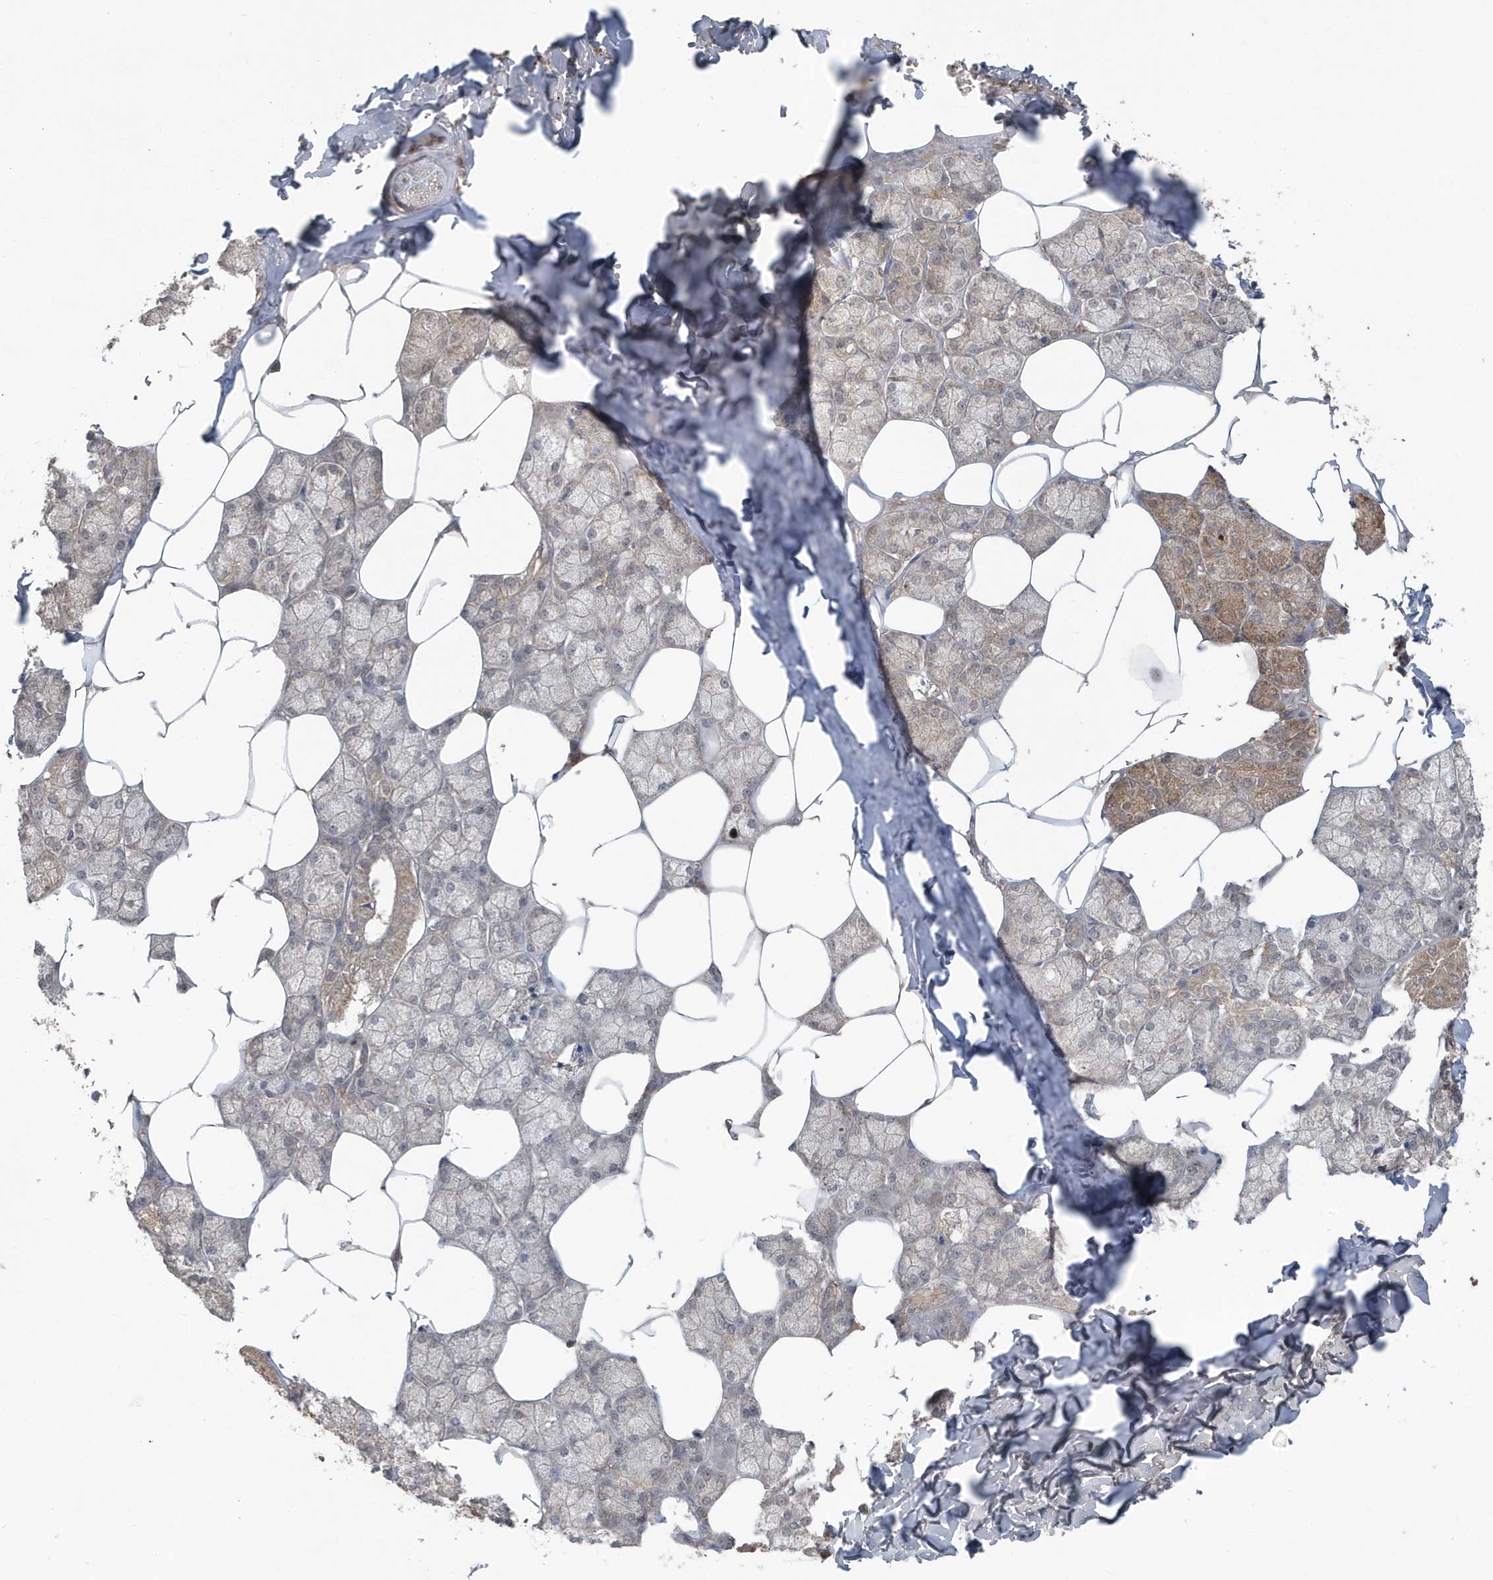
{"staining": {"intensity": "moderate", "quantity": "25%-75%", "location": "cytoplasmic/membranous"}, "tissue": "salivary gland", "cell_type": "Glandular cells", "image_type": "normal", "snomed": [{"axis": "morphology", "description": "Normal tissue, NOS"}, {"axis": "topography", "description": "Salivary gland"}], "caption": "An image of human salivary gland stained for a protein reveals moderate cytoplasmic/membranous brown staining in glandular cells.", "gene": "C1RL", "patient": {"sex": "male", "age": 62}}